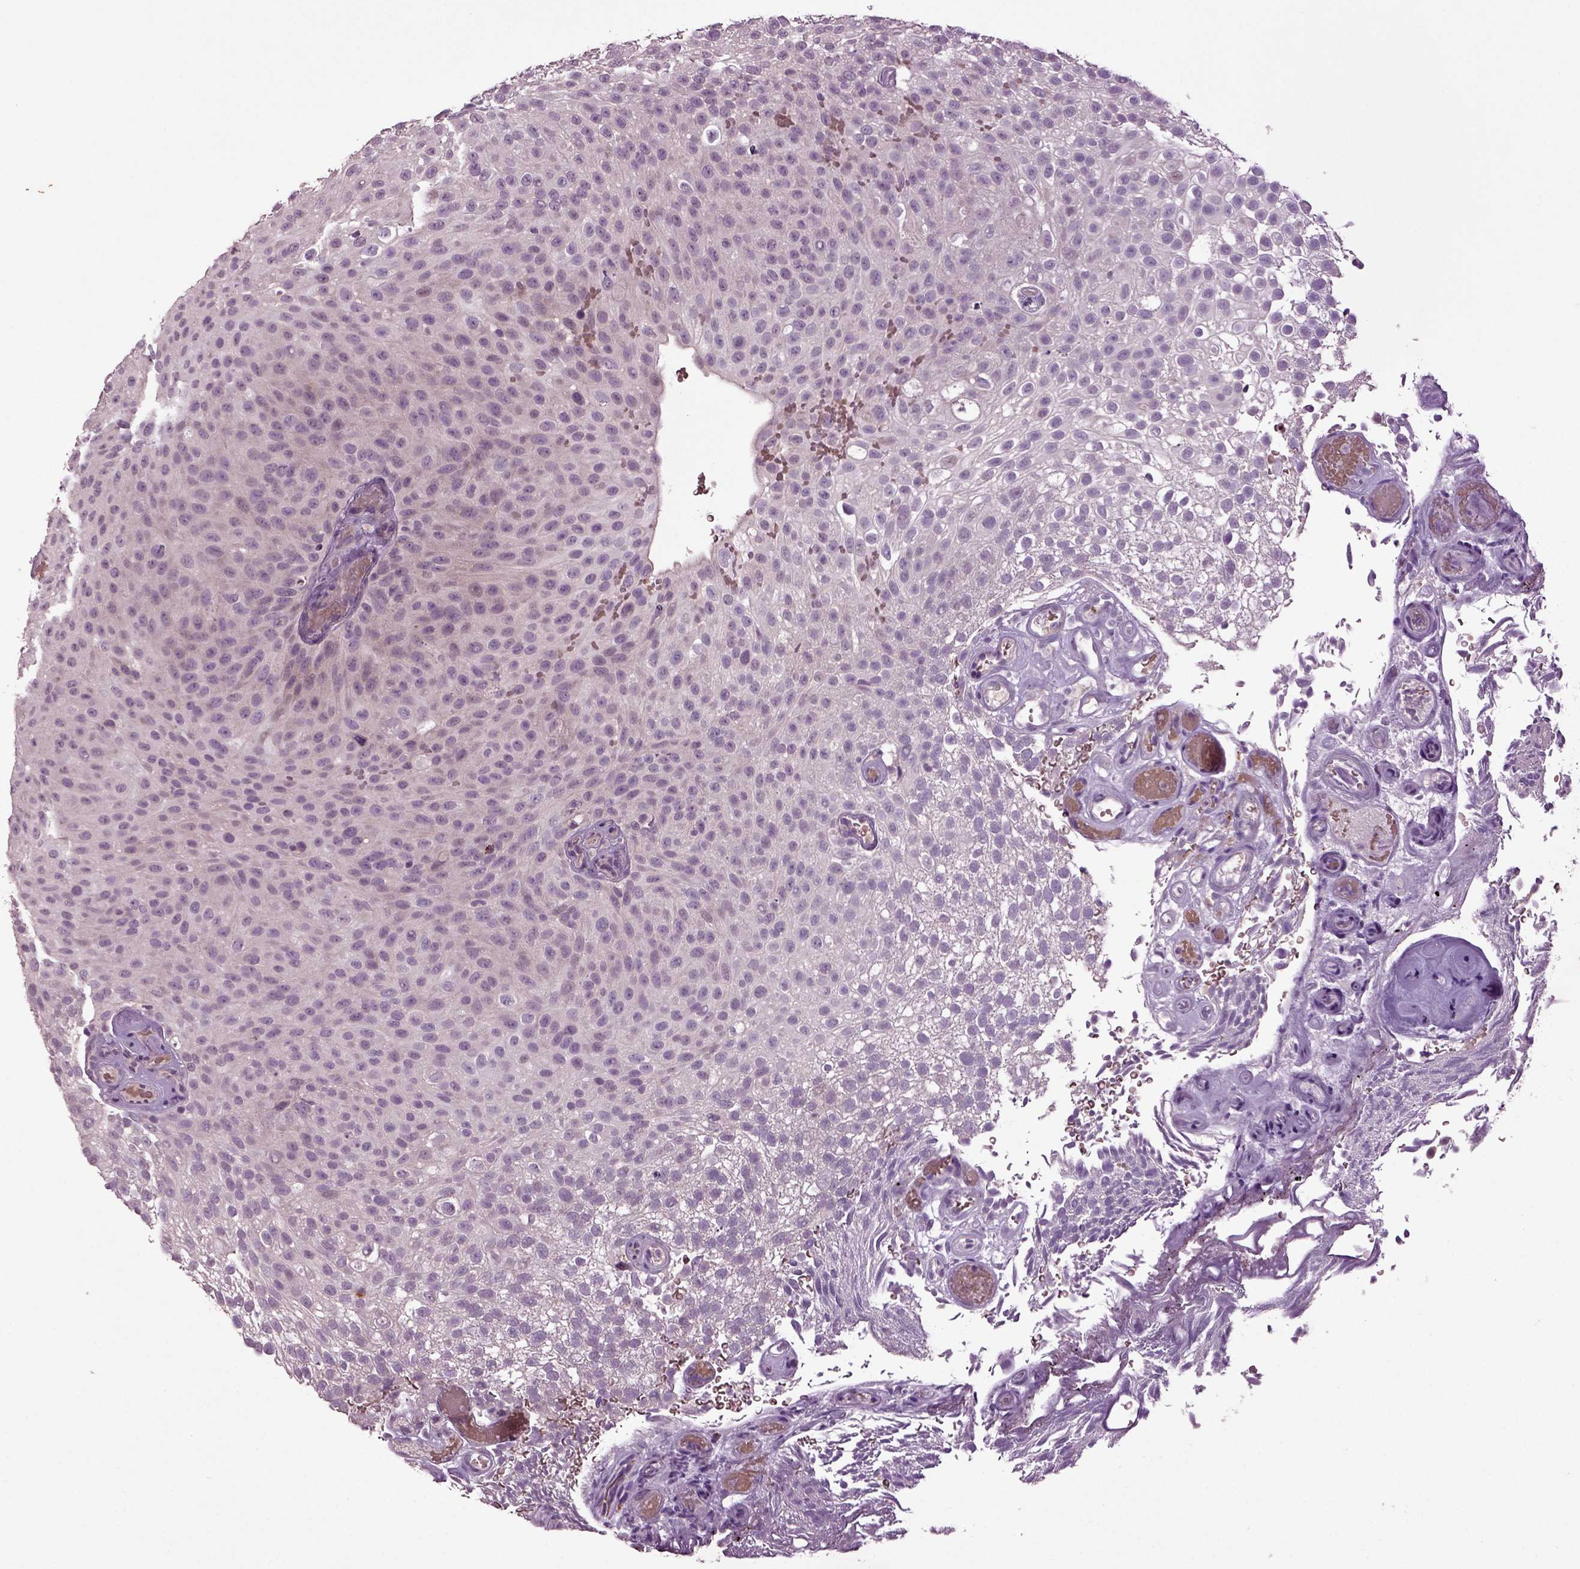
{"staining": {"intensity": "negative", "quantity": "none", "location": "none"}, "tissue": "urothelial cancer", "cell_type": "Tumor cells", "image_type": "cancer", "snomed": [{"axis": "morphology", "description": "Urothelial carcinoma, Low grade"}, {"axis": "topography", "description": "Urinary bladder"}], "caption": "Immunohistochemical staining of human urothelial cancer exhibits no significant expression in tumor cells.", "gene": "SLC17A6", "patient": {"sex": "male", "age": 78}}